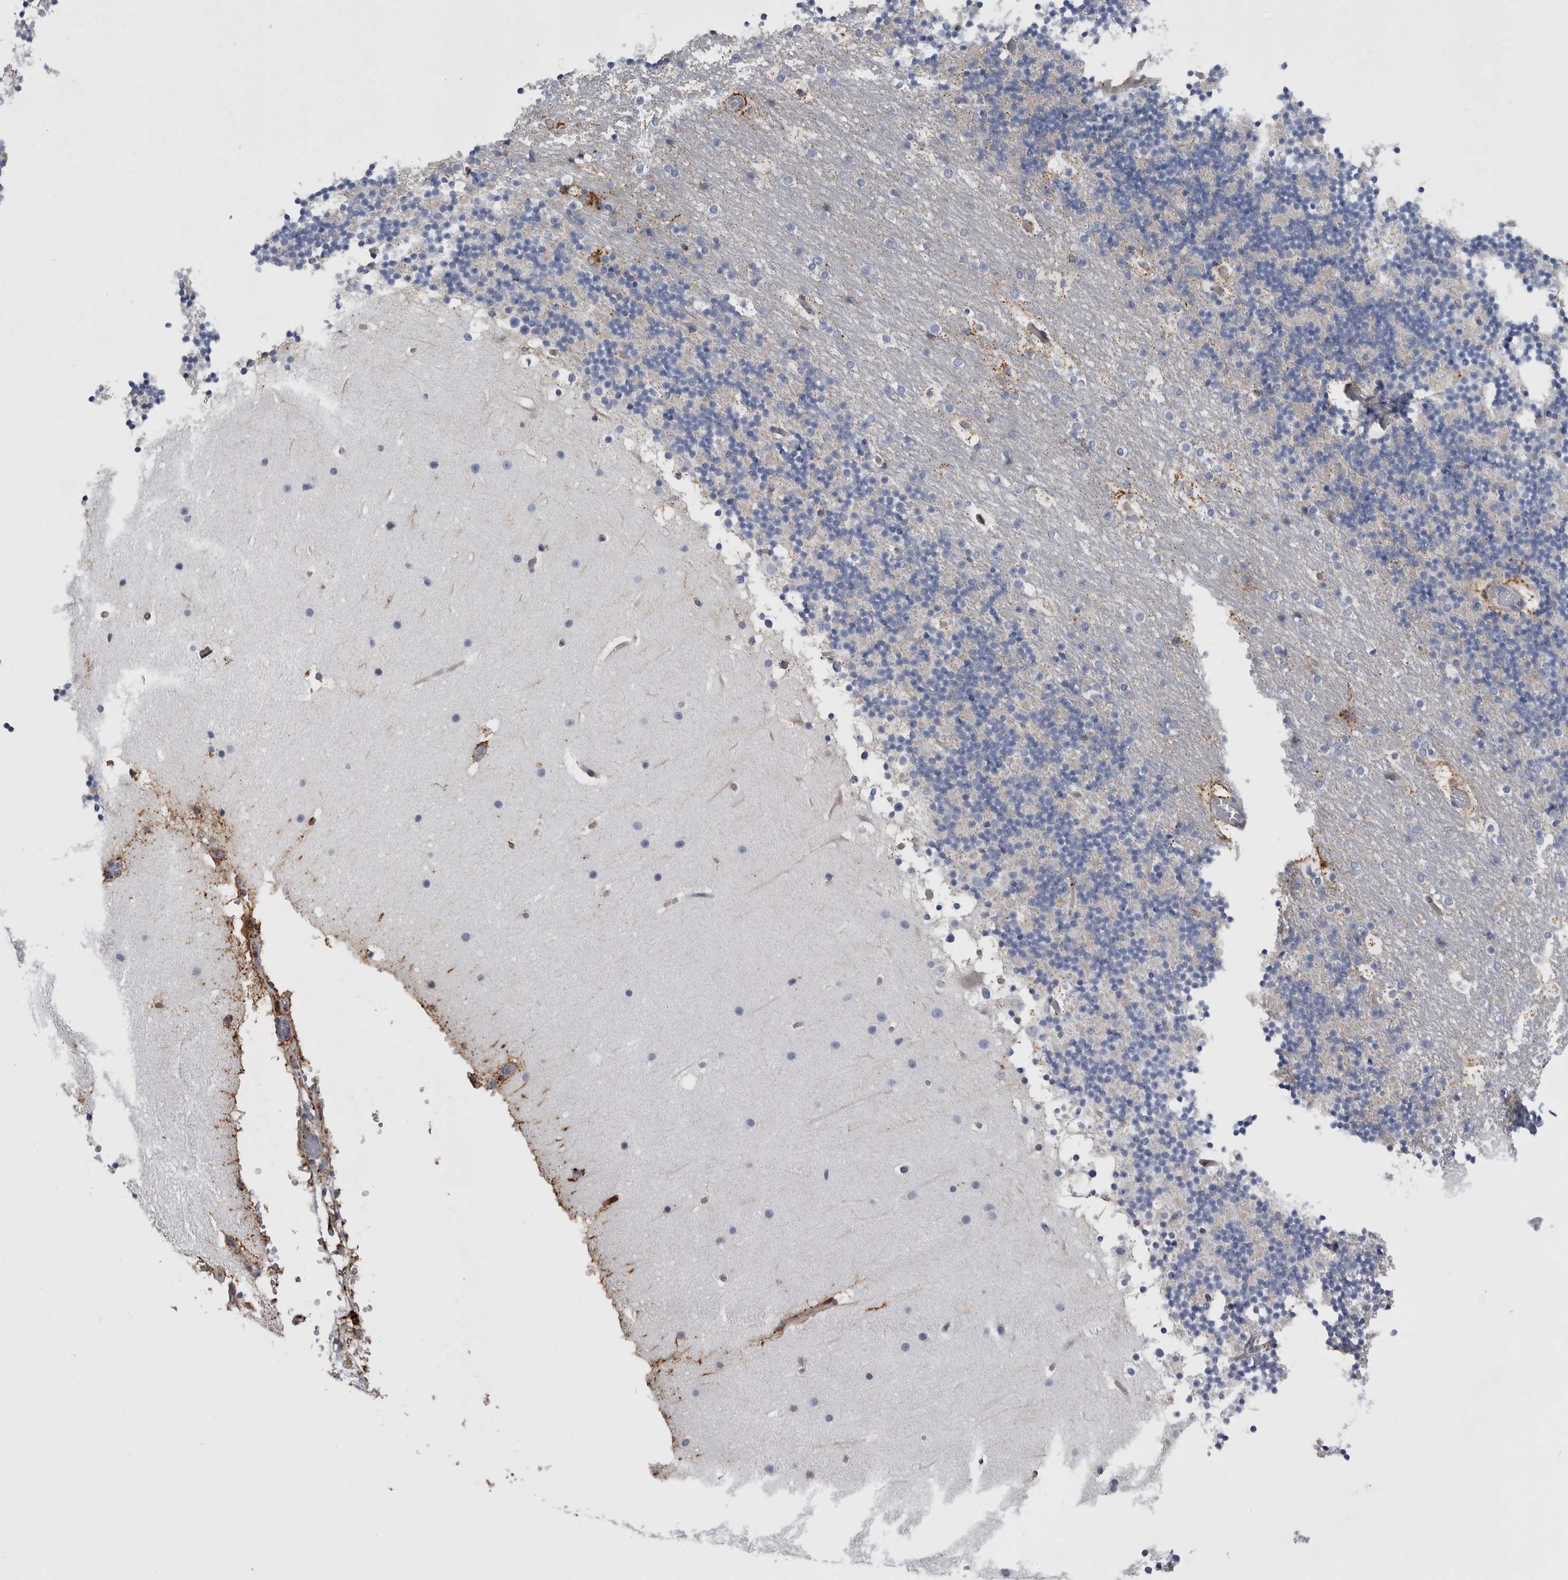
{"staining": {"intensity": "negative", "quantity": "none", "location": "none"}, "tissue": "cerebellum", "cell_type": "Cells in granular layer", "image_type": "normal", "snomed": [{"axis": "morphology", "description": "Normal tissue, NOS"}, {"axis": "topography", "description": "Cerebellum"}], "caption": "DAB immunohistochemical staining of normal cerebellum exhibits no significant positivity in cells in granular layer.", "gene": "DNAJC24", "patient": {"sex": "male", "age": 57}}